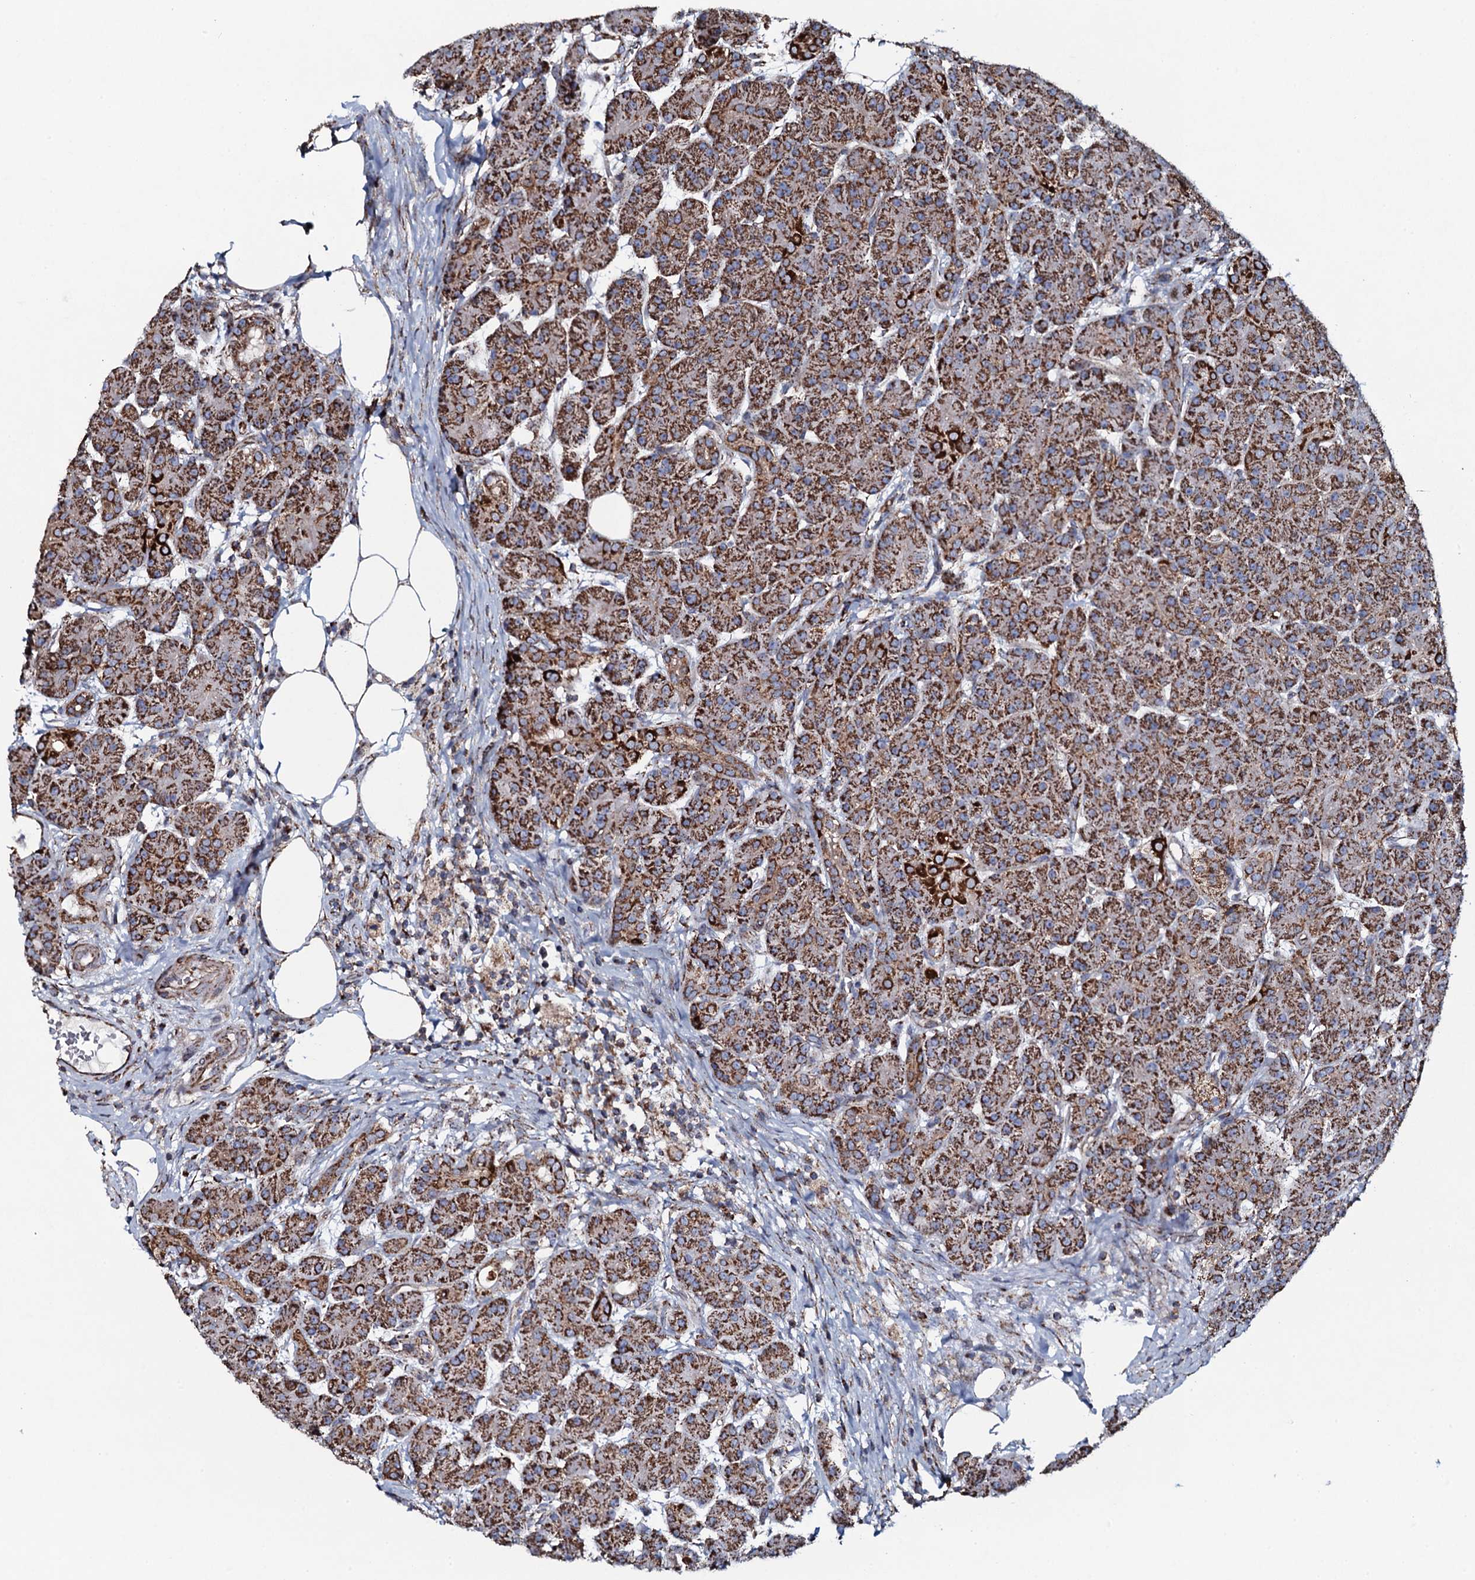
{"staining": {"intensity": "strong", "quantity": ">75%", "location": "cytoplasmic/membranous"}, "tissue": "pancreas", "cell_type": "Exocrine glandular cells", "image_type": "normal", "snomed": [{"axis": "morphology", "description": "Normal tissue, NOS"}, {"axis": "topography", "description": "Pancreas"}], "caption": "The histopathology image displays staining of unremarkable pancreas, revealing strong cytoplasmic/membranous protein staining (brown color) within exocrine glandular cells.", "gene": "EVC2", "patient": {"sex": "male", "age": 63}}